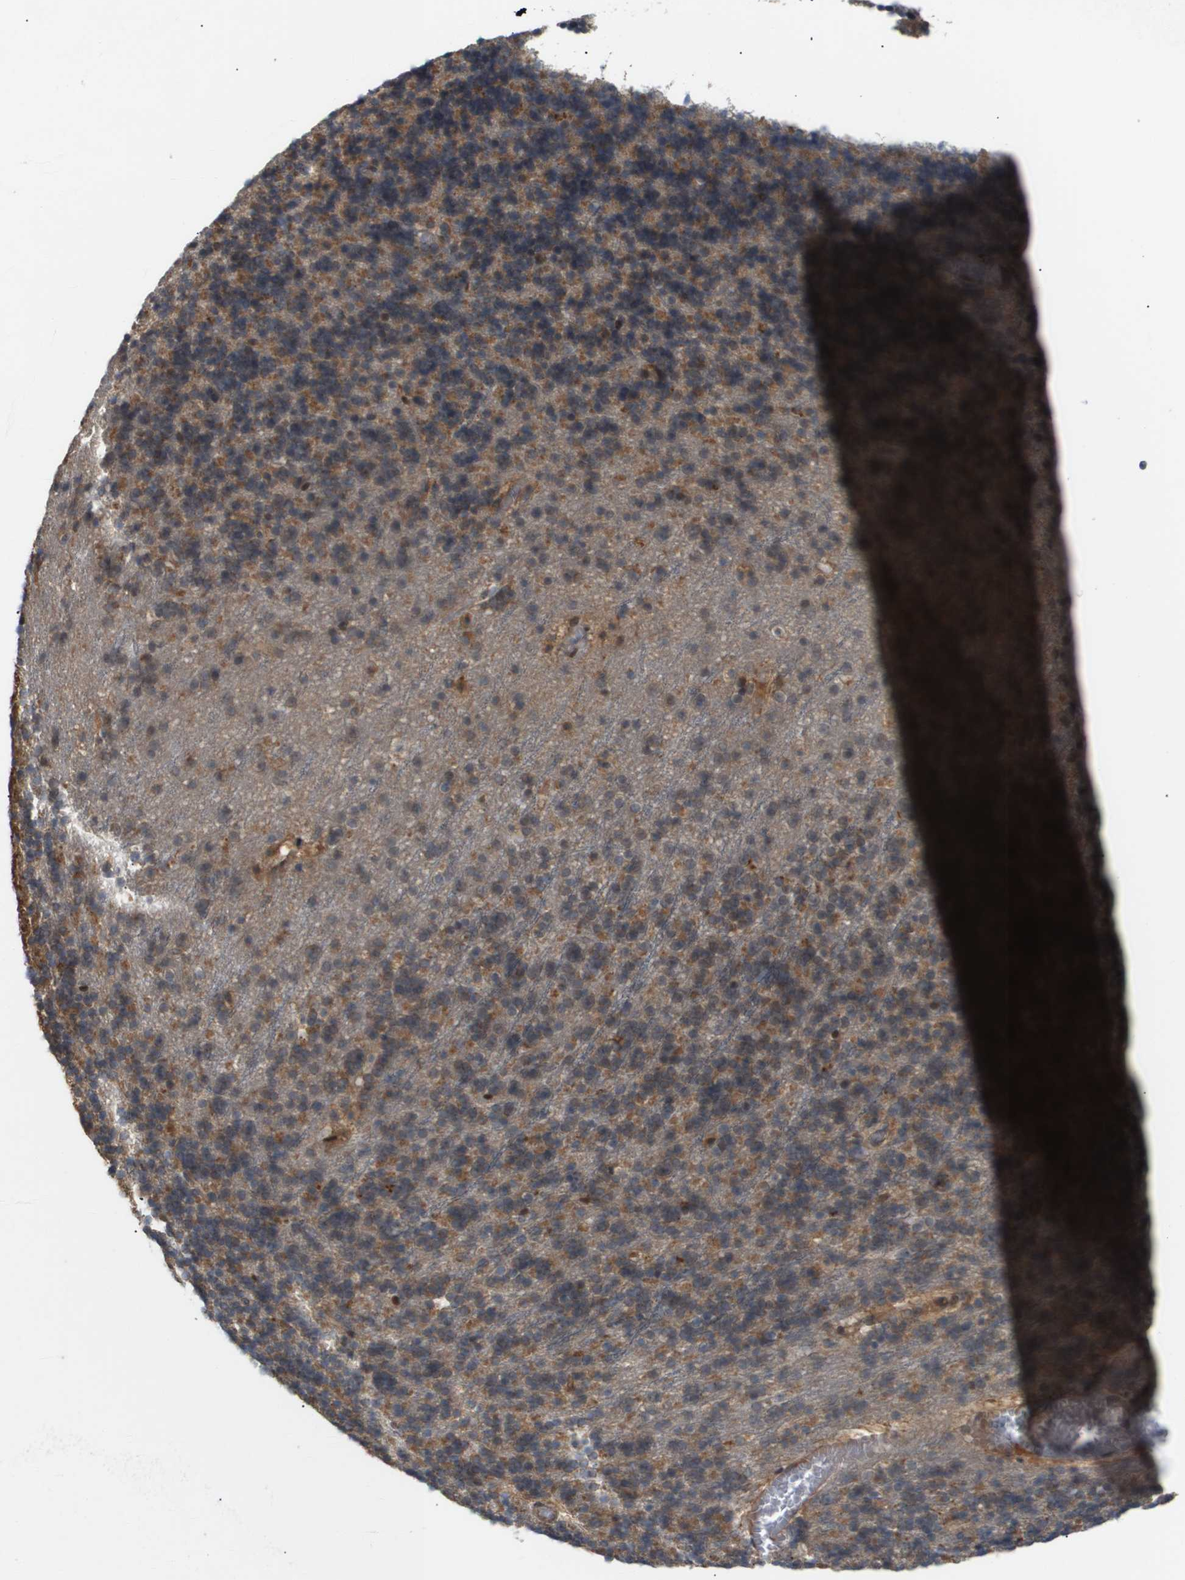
{"staining": {"intensity": "negative", "quantity": "none", "location": "none"}, "tissue": "cerebellum", "cell_type": "Cells in granular layer", "image_type": "normal", "snomed": [{"axis": "morphology", "description": "Normal tissue, NOS"}, {"axis": "topography", "description": "Cerebellum"}], "caption": "High power microscopy histopathology image of an immunohistochemistry (IHC) image of unremarkable cerebellum, revealing no significant expression in cells in granular layer.", "gene": "PDGFB", "patient": {"sex": "male", "age": 45}}